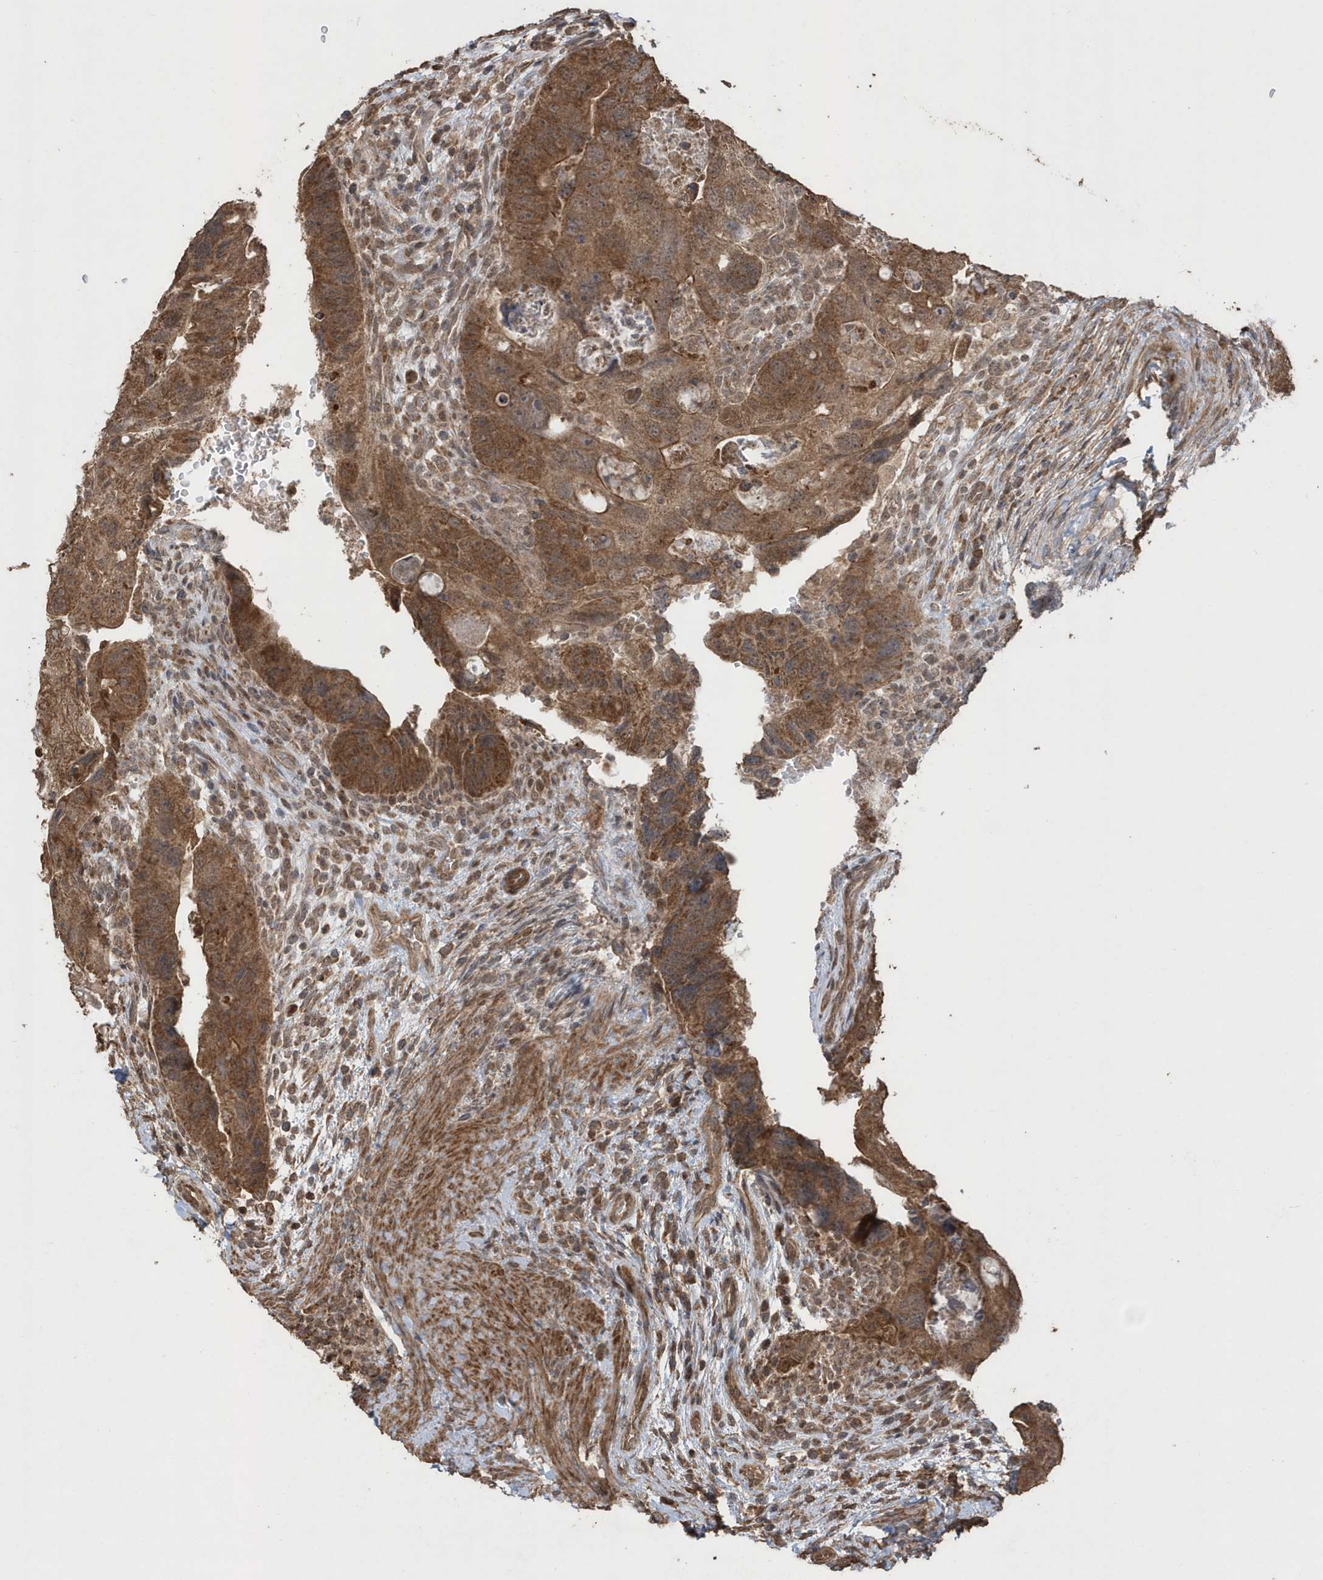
{"staining": {"intensity": "strong", "quantity": ">75%", "location": "cytoplasmic/membranous"}, "tissue": "colorectal cancer", "cell_type": "Tumor cells", "image_type": "cancer", "snomed": [{"axis": "morphology", "description": "Adenocarcinoma, NOS"}, {"axis": "topography", "description": "Rectum"}], "caption": "DAB (3,3'-diaminobenzidine) immunohistochemical staining of human colorectal cancer shows strong cytoplasmic/membranous protein expression in about >75% of tumor cells.", "gene": "PAXBP1", "patient": {"sex": "male", "age": 59}}